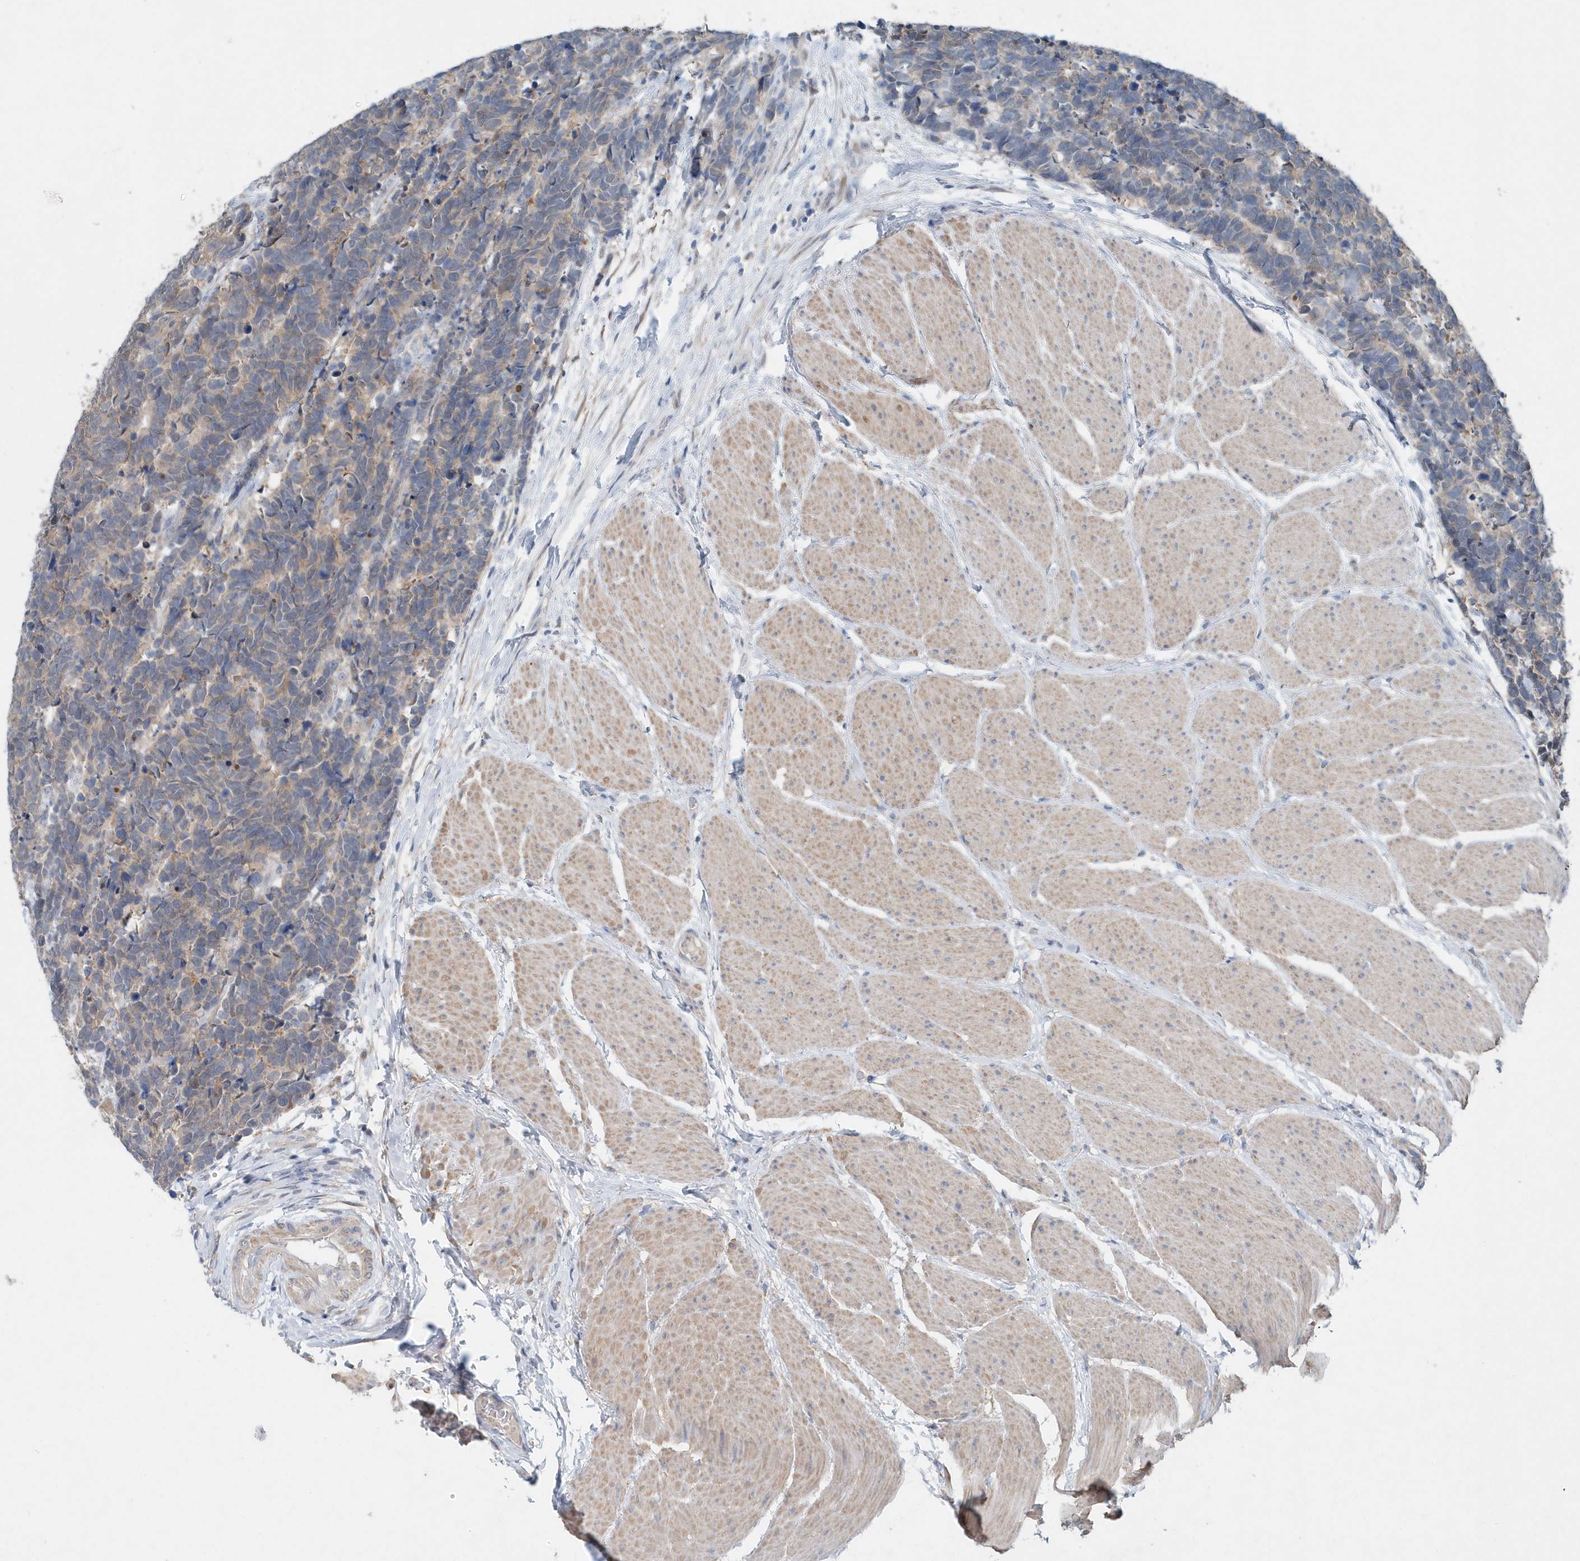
{"staining": {"intensity": "weak", "quantity": "<25%", "location": "cytoplasmic/membranous"}, "tissue": "carcinoid", "cell_type": "Tumor cells", "image_type": "cancer", "snomed": [{"axis": "morphology", "description": "Carcinoma, NOS"}, {"axis": "morphology", "description": "Carcinoid, malignant, NOS"}, {"axis": "topography", "description": "Urinary bladder"}], "caption": "This is a image of IHC staining of carcinoma, which shows no positivity in tumor cells. (IHC, brightfield microscopy, high magnification).", "gene": "PFN2", "patient": {"sex": "male", "age": 57}}